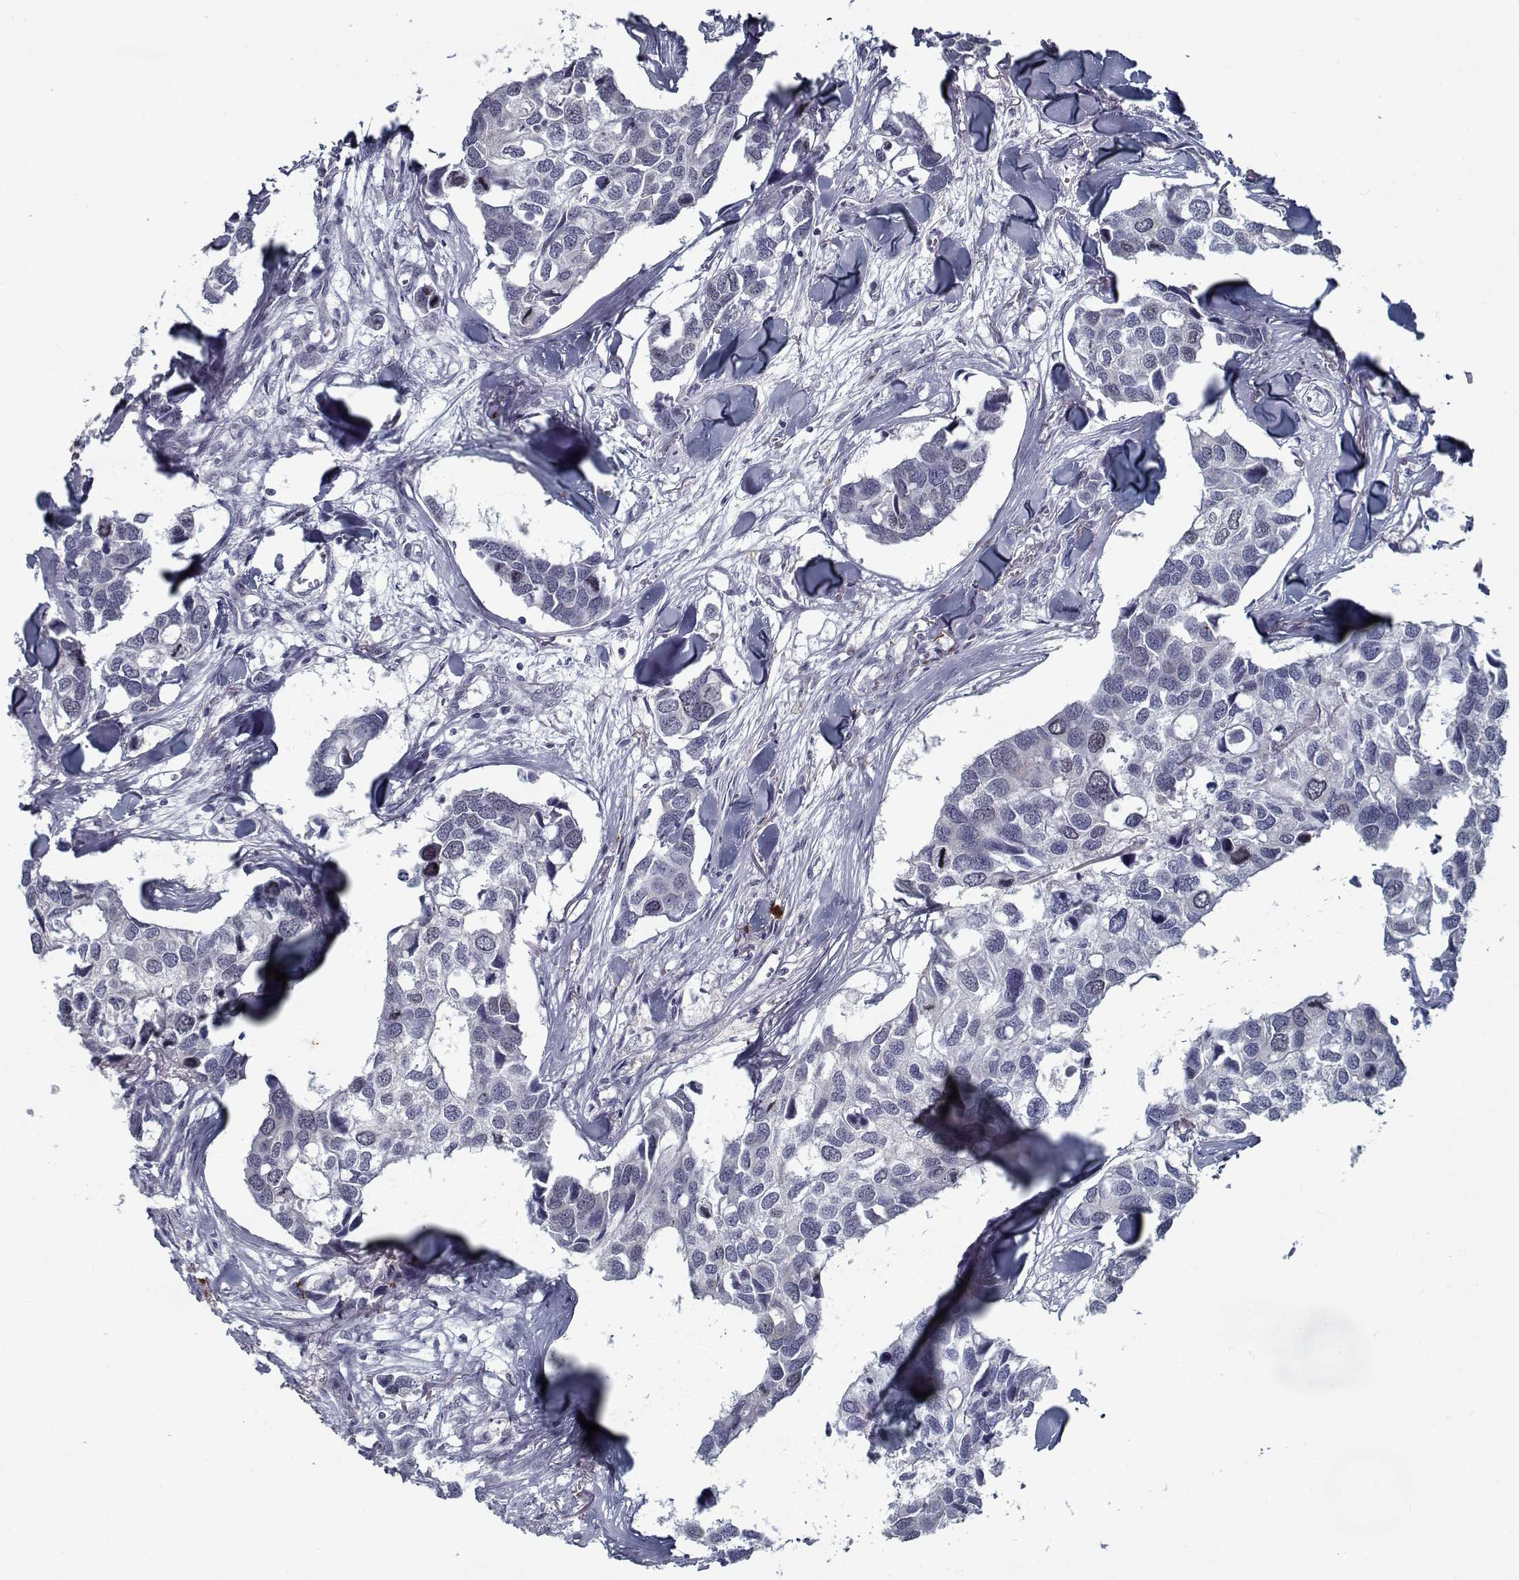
{"staining": {"intensity": "negative", "quantity": "none", "location": "none"}, "tissue": "breast cancer", "cell_type": "Tumor cells", "image_type": "cancer", "snomed": [{"axis": "morphology", "description": "Duct carcinoma"}, {"axis": "topography", "description": "Breast"}], "caption": "High magnification brightfield microscopy of breast cancer (infiltrating ductal carcinoma) stained with DAB (3,3'-diaminobenzidine) (brown) and counterstained with hematoxylin (blue): tumor cells show no significant staining.", "gene": "SEC16B", "patient": {"sex": "female", "age": 83}}